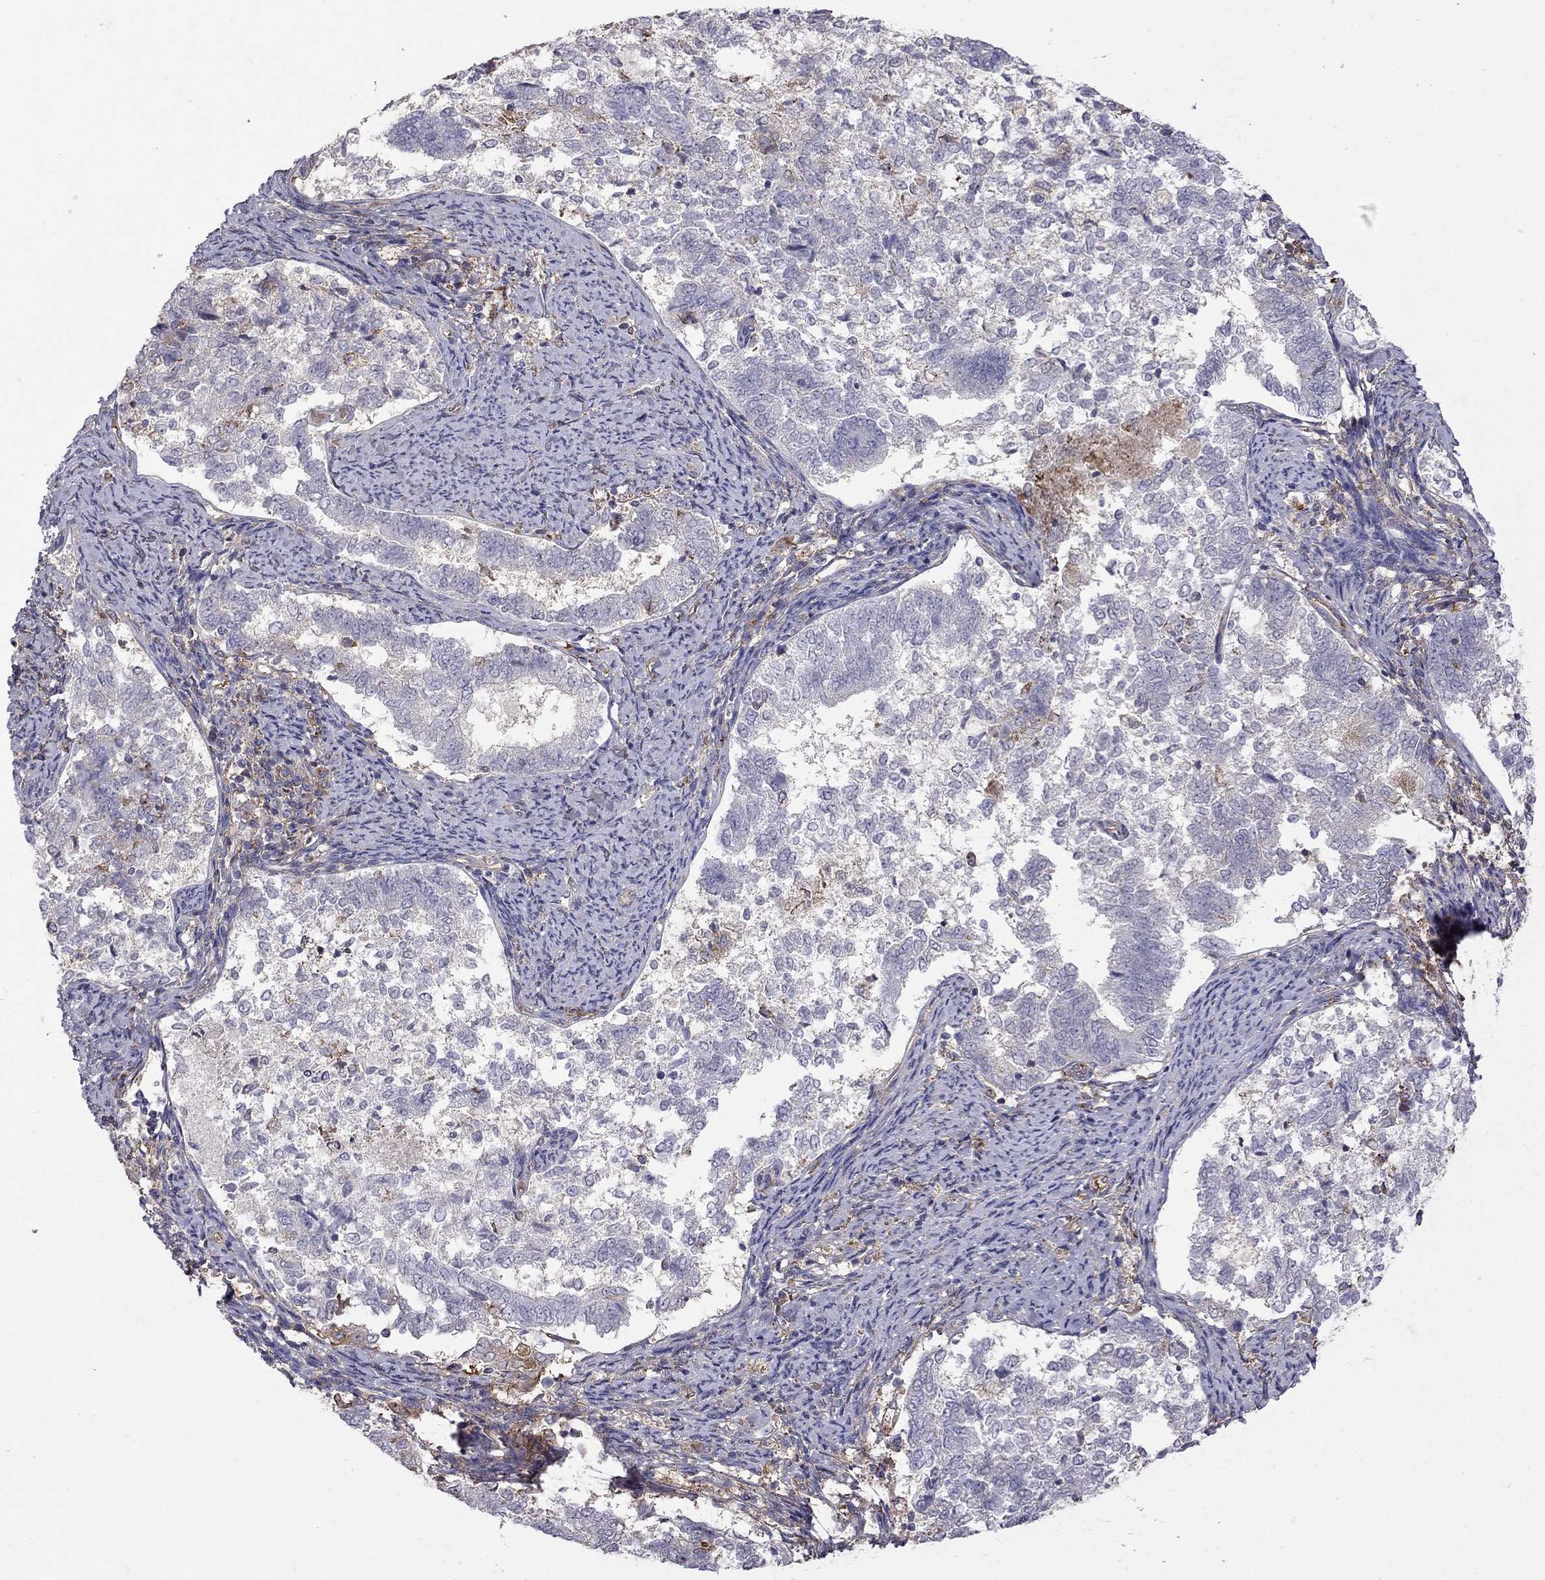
{"staining": {"intensity": "negative", "quantity": "none", "location": "none"}, "tissue": "endometrial cancer", "cell_type": "Tumor cells", "image_type": "cancer", "snomed": [{"axis": "morphology", "description": "Adenocarcinoma, NOS"}, {"axis": "topography", "description": "Endometrium"}], "caption": "Tumor cells are negative for brown protein staining in adenocarcinoma (endometrial).", "gene": "EIF4E3", "patient": {"sex": "female", "age": 65}}